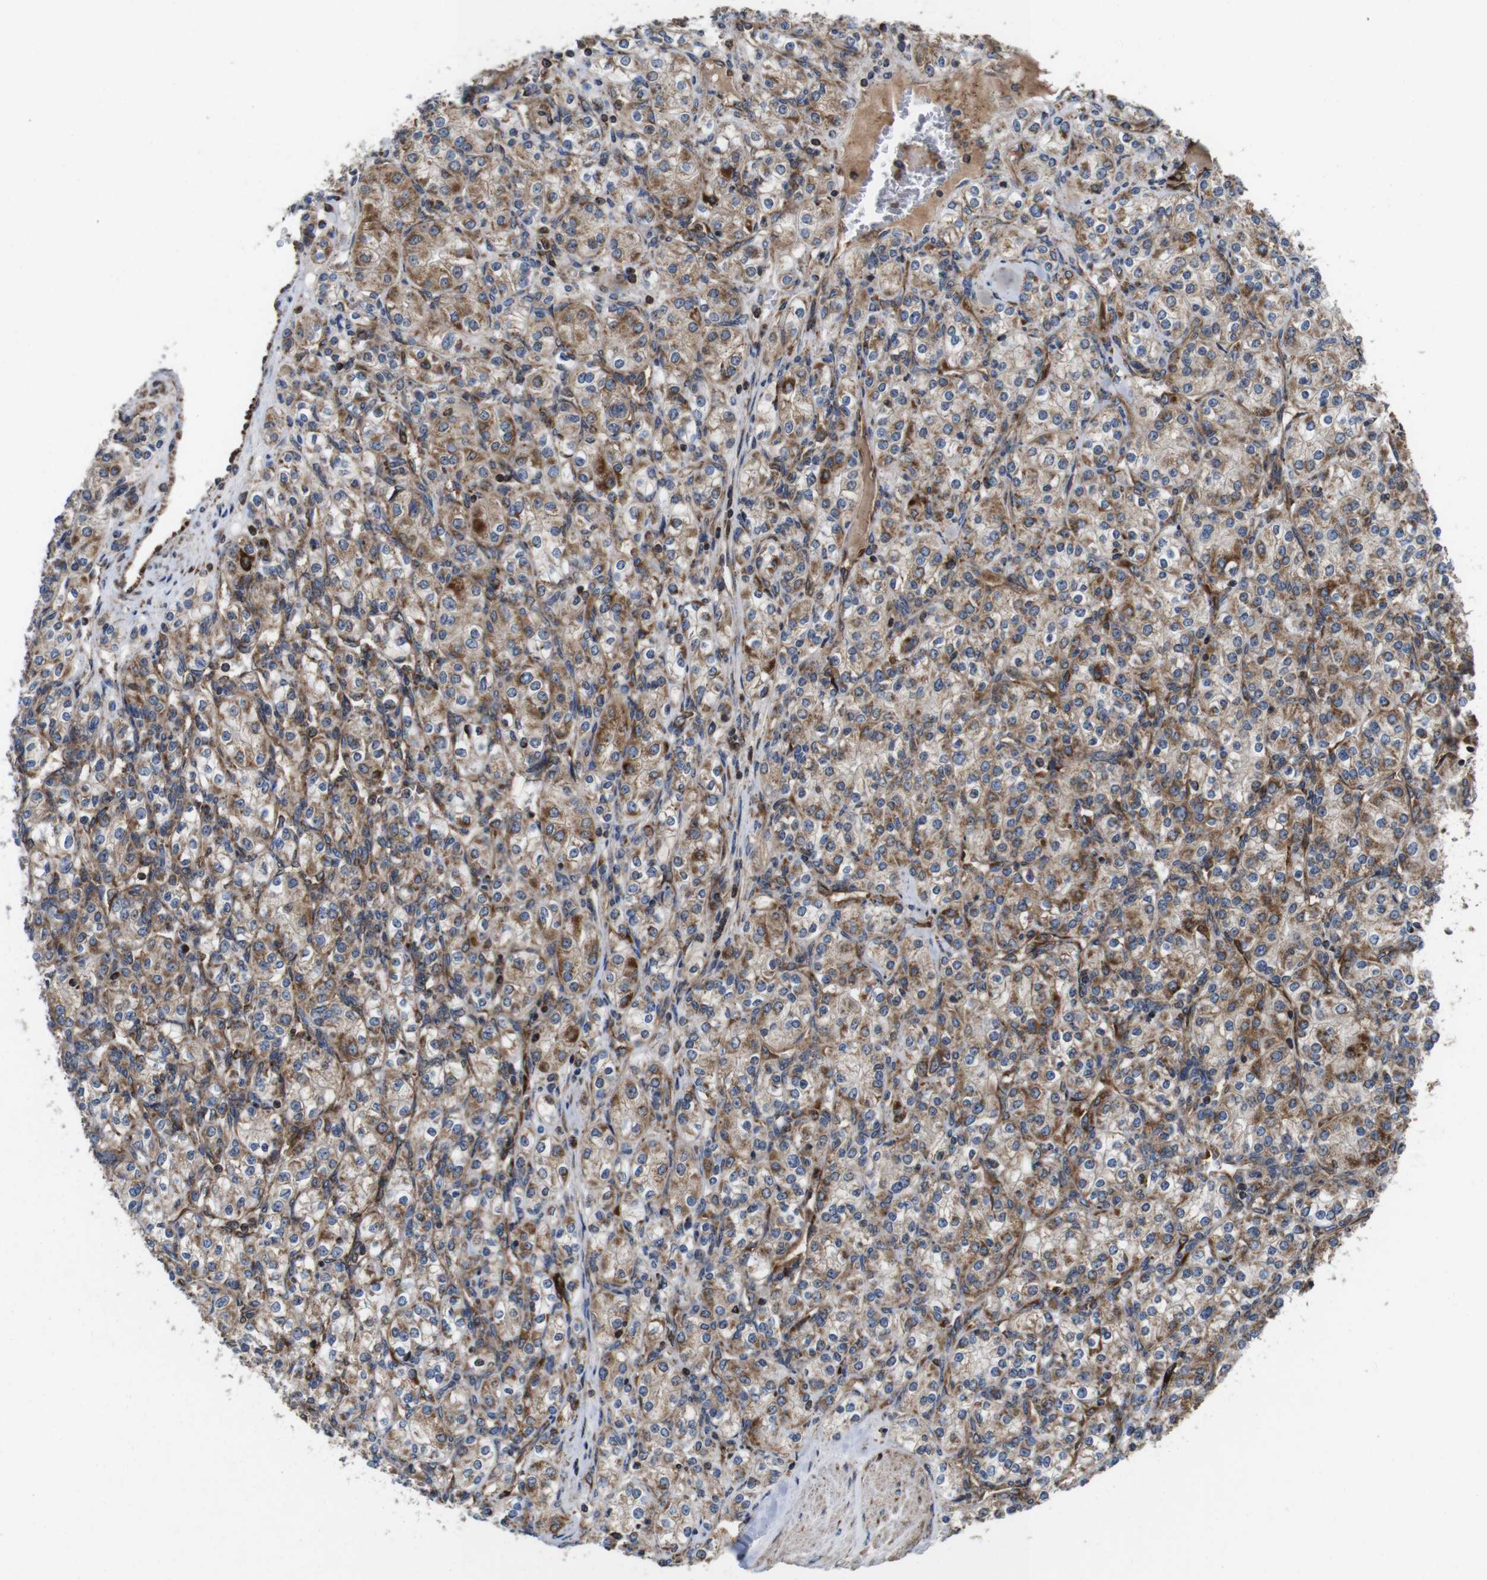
{"staining": {"intensity": "moderate", "quantity": "25%-75%", "location": "cytoplasmic/membranous"}, "tissue": "renal cancer", "cell_type": "Tumor cells", "image_type": "cancer", "snomed": [{"axis": "morphology", "description": "Adenocarcinoma, NOS"}, {"axis": "topography", "description": "Kidney"}], "caption": "Renal adenocarcinoma stained with a protein marker demonstrates moderate staining in tumor cells.", "gene": "HK1", "patient": {"sex": "male", "age": 77}}